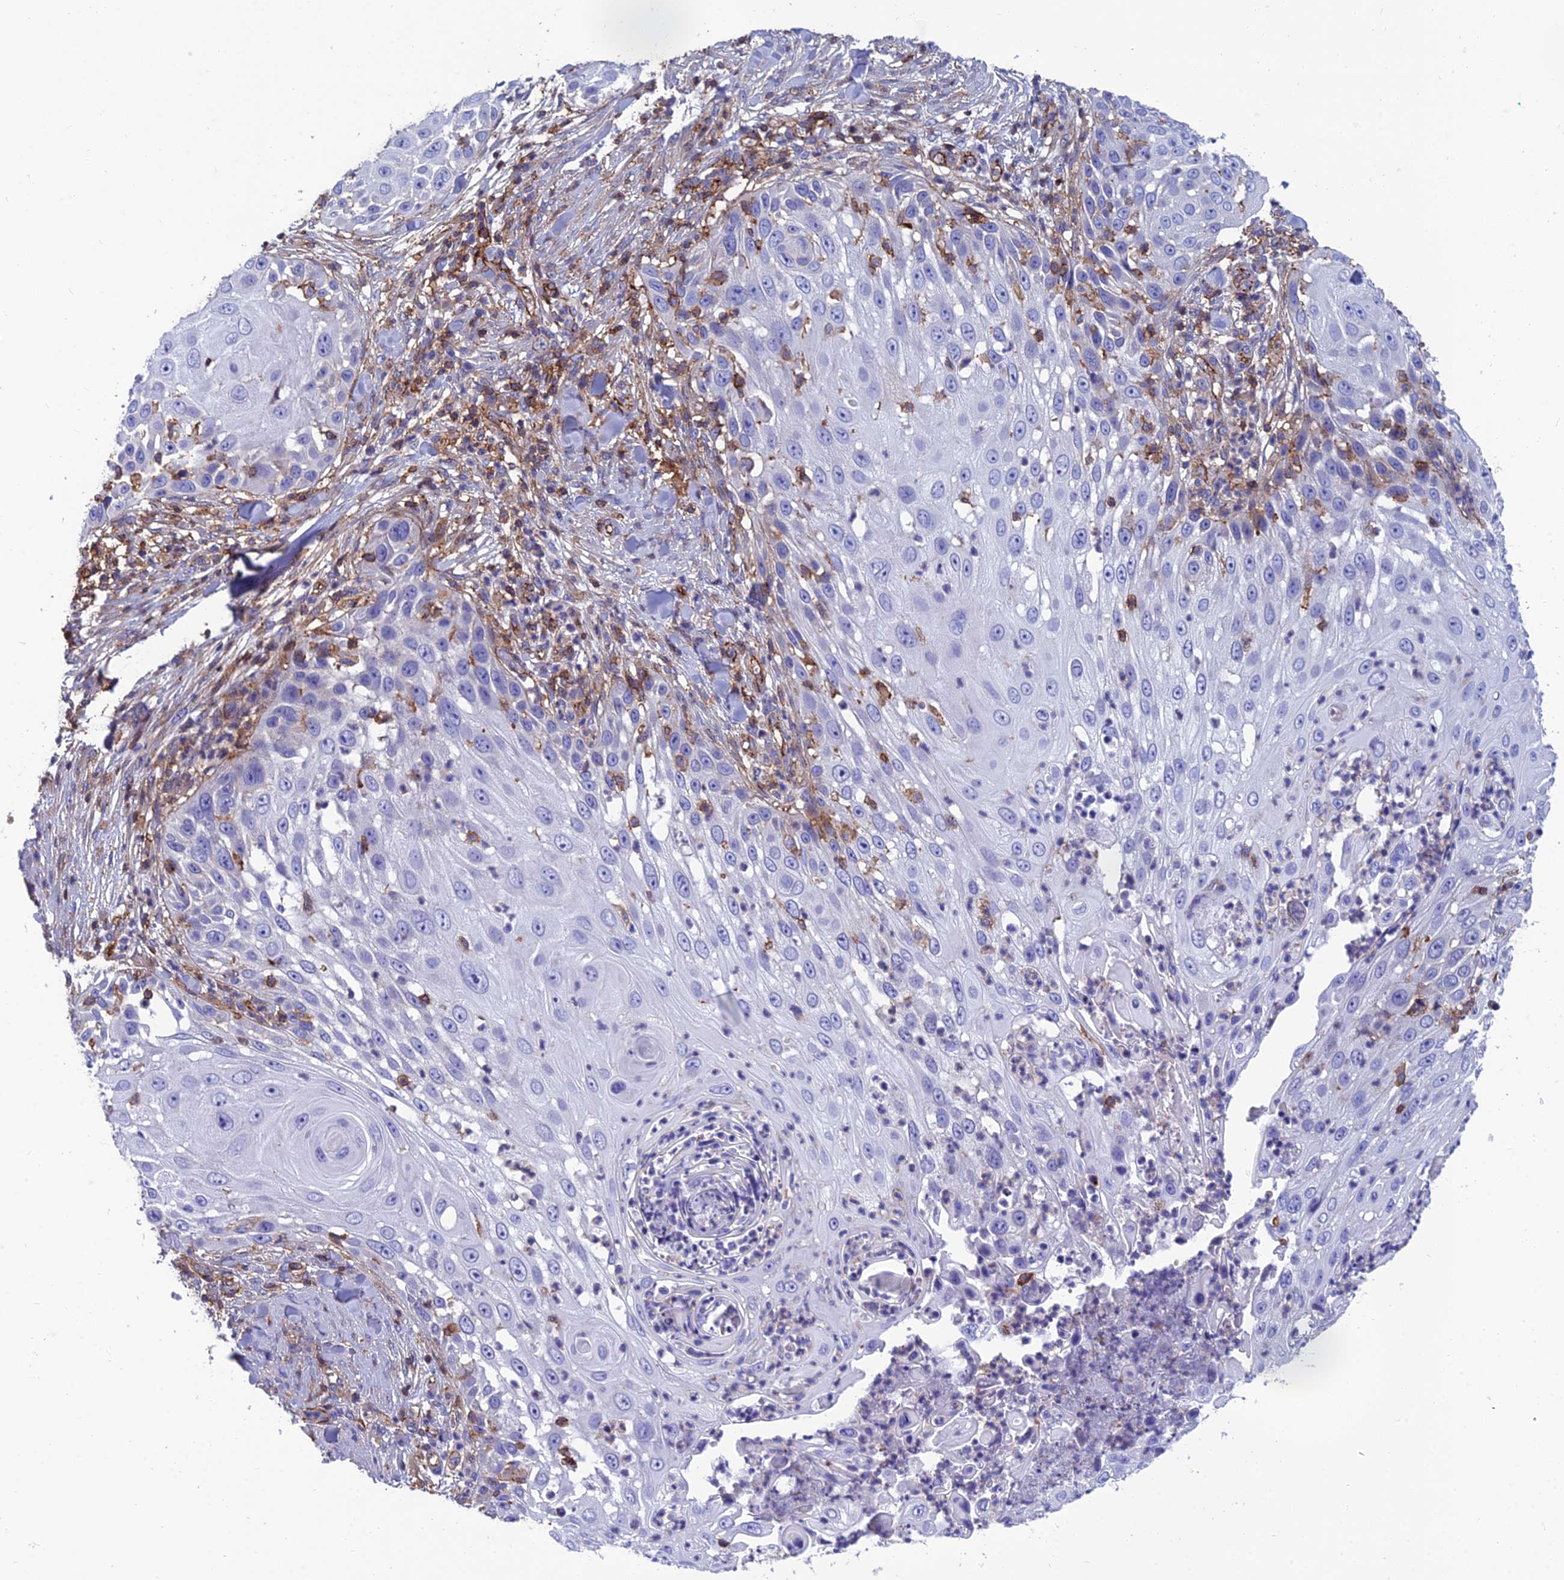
{"staining": {"intensity": "negative", "quantity": "none", "location": "none"}, "tissue": "skin cancer", "cell_type": "Tumor cells", "image_type": "cancer", "snomed": [{"axis": "morphology", "description": "Squamous cell carcinoma, NOS"}, {"axis": "topography", "description": "Skin"}], "caption": "Skin cancer was stained to show a protein in brown. There is no significant positivity in tumor cells.", "gene": "PPP1R18", "patient": {"sex": "female", "age": 44}}